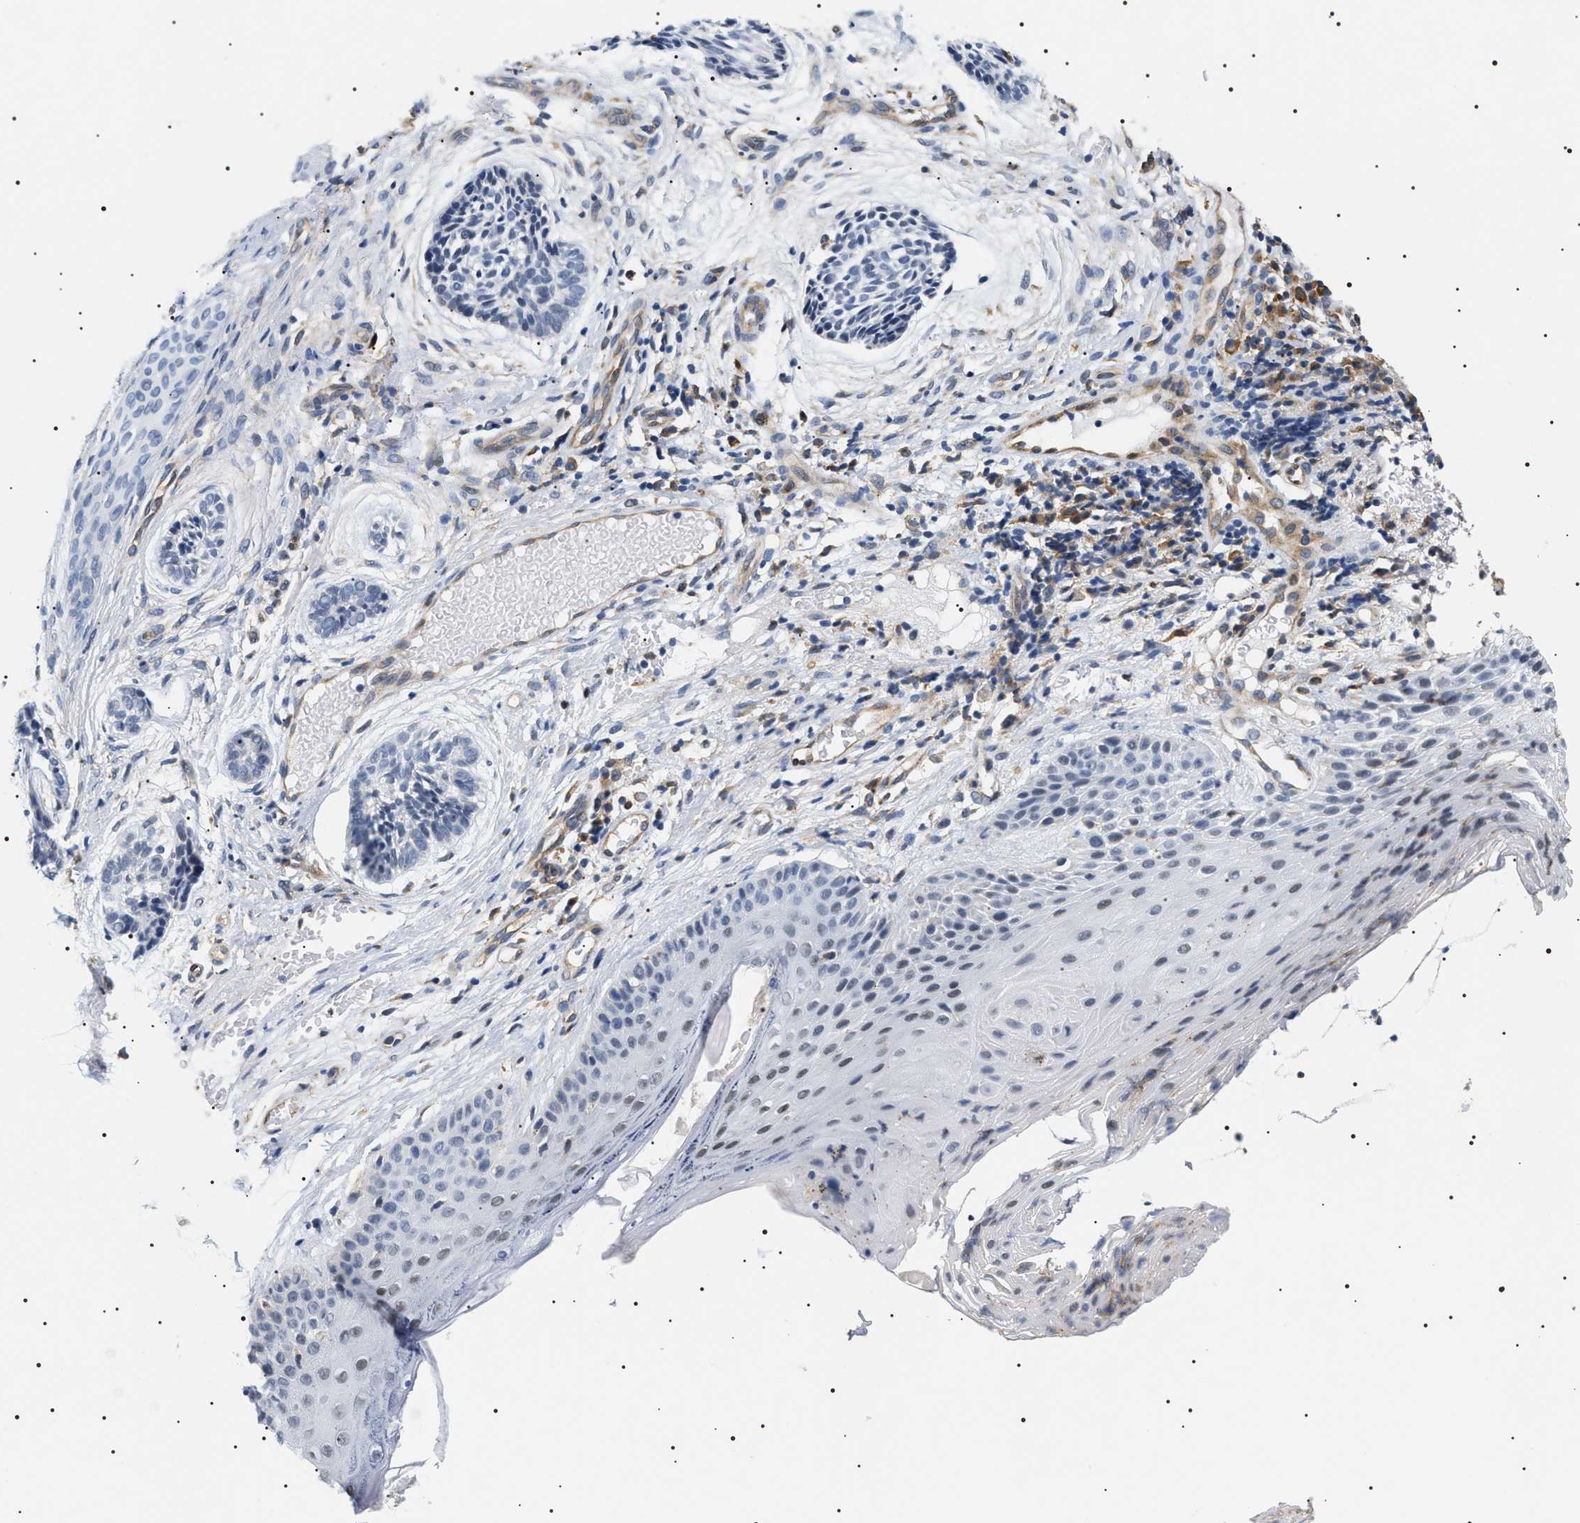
{"staining": {"intensity": "negative", "quantity": "none", "location": "none"}, "tissue": "skin cancer", "cell_type": "Tumor cells", "image_type": "cancer", "snomed": [{"axis": "morphology", "description": "Normal tissue, NOS"}, {"axis": "morphology", "description": "Basal cell carcinoma"}, {"axis": "topography", "description": "Skin"}], "caption": "Tumor cells are negative for protein expression in human basal cell carcinoma (skin).", "gene": "HSD17B11", "patient": {"sex": "male", "age": 63}}